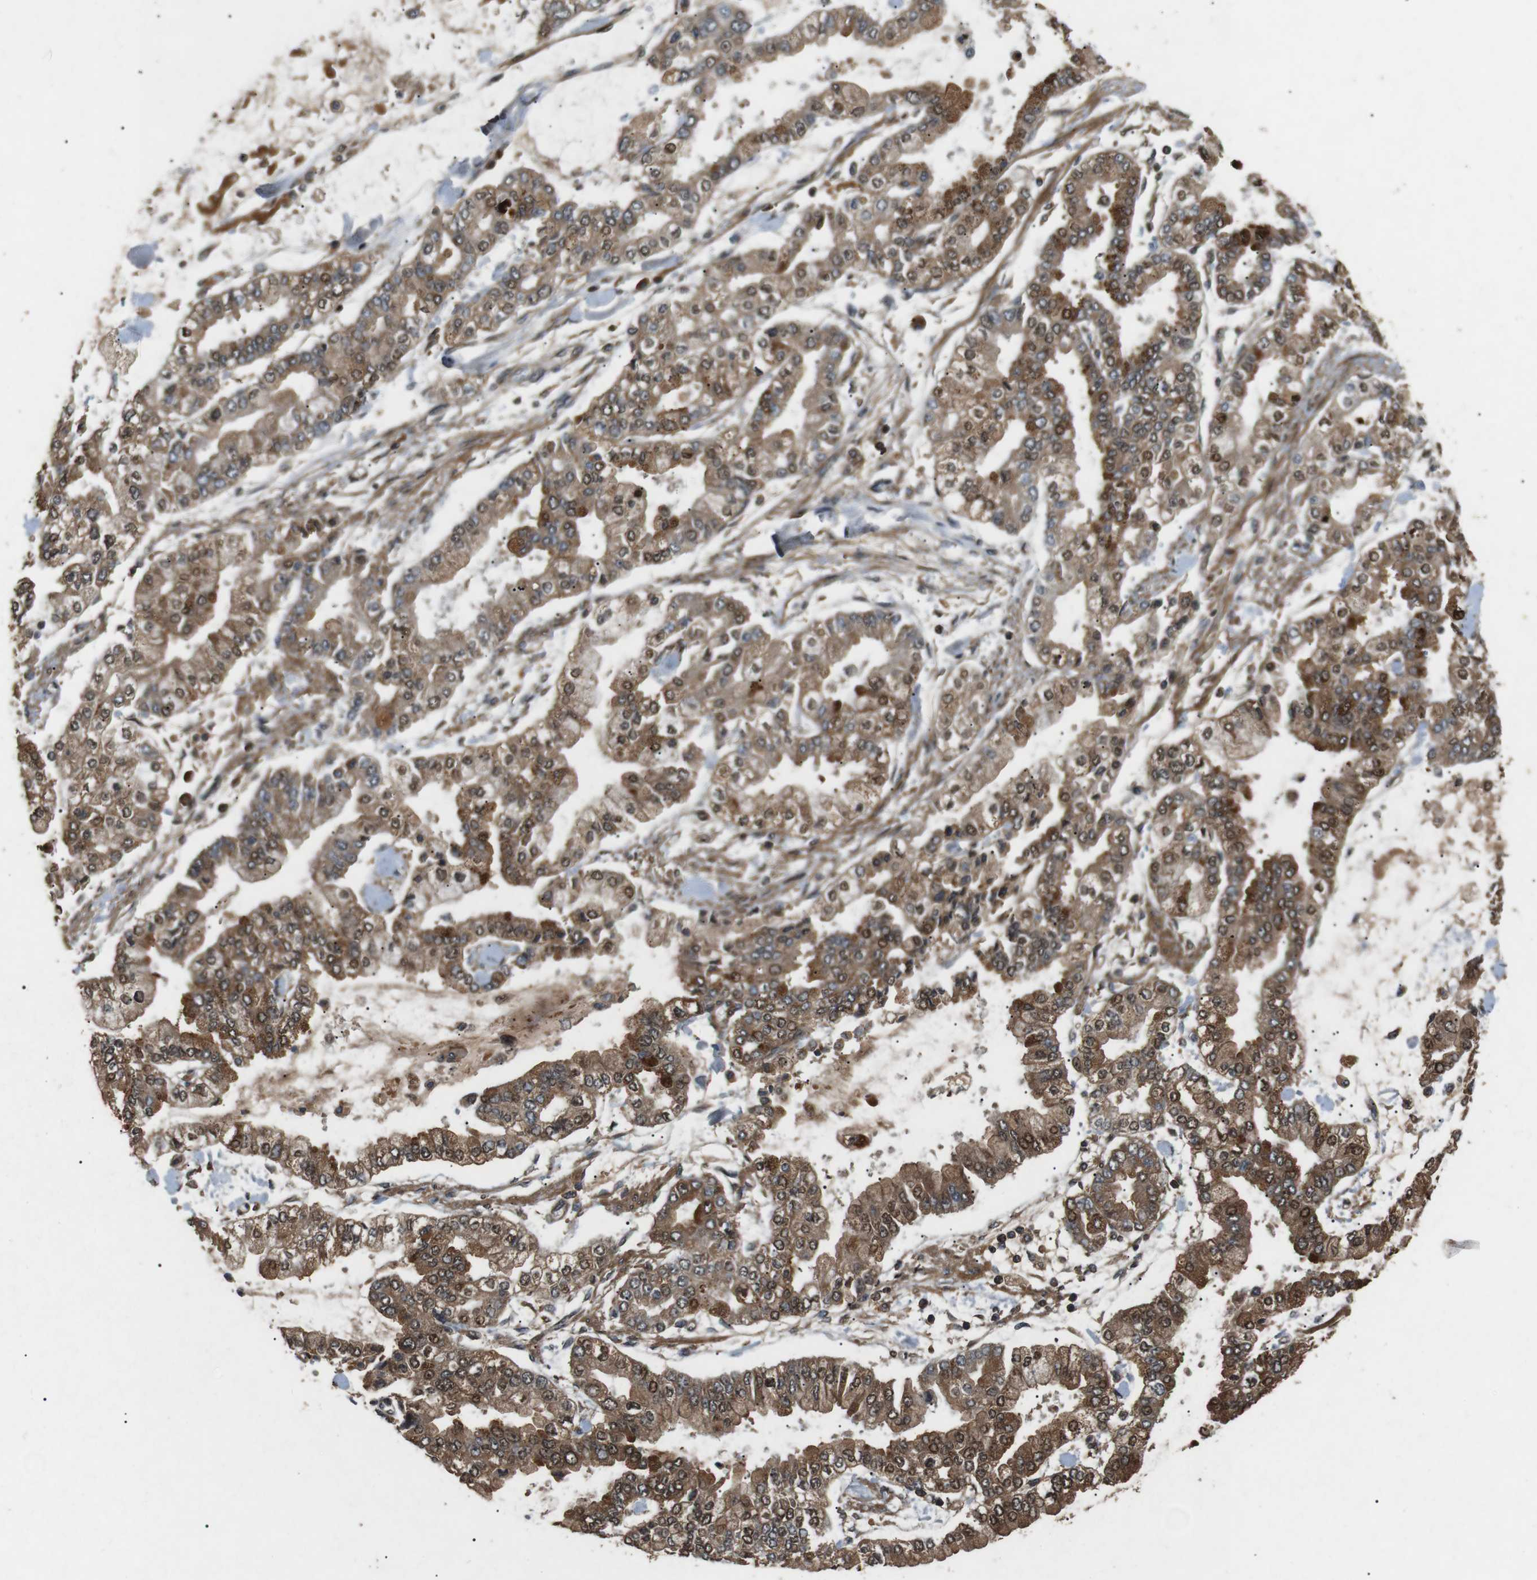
{"staining": {"intensity": "strong", "quantity": ">75%", "location": "cytoplasmic/membranous,nuclear"}, "tissue": "stomach cancer", "cell_type": "Tumor cells", "image_type": "cancer", "snomed": [{"axis": "morphology", "description": "Normal tissue, NOS"}, {"axis": "morphology", "description": "Adenocarcinoma, NOS"}, {"axis": "topography", "description": "Stomach, upper"}, {"axis": "topography", "description": "Stomach"}], "caption": "The image displays a brown stain indicating the presence of a protein in the cytoplasmic/membranous and nuclear of tumor cells in adenocarcinoma (stomach). The staining is performed using DAB (3,3'-diaminobenzidine) brown chromogen to label protein expression. The nuclei are counter-stained blue using hematoxylin.", "gene": "TBC1D15", "patient": {"sex": "male", "age": 76}}